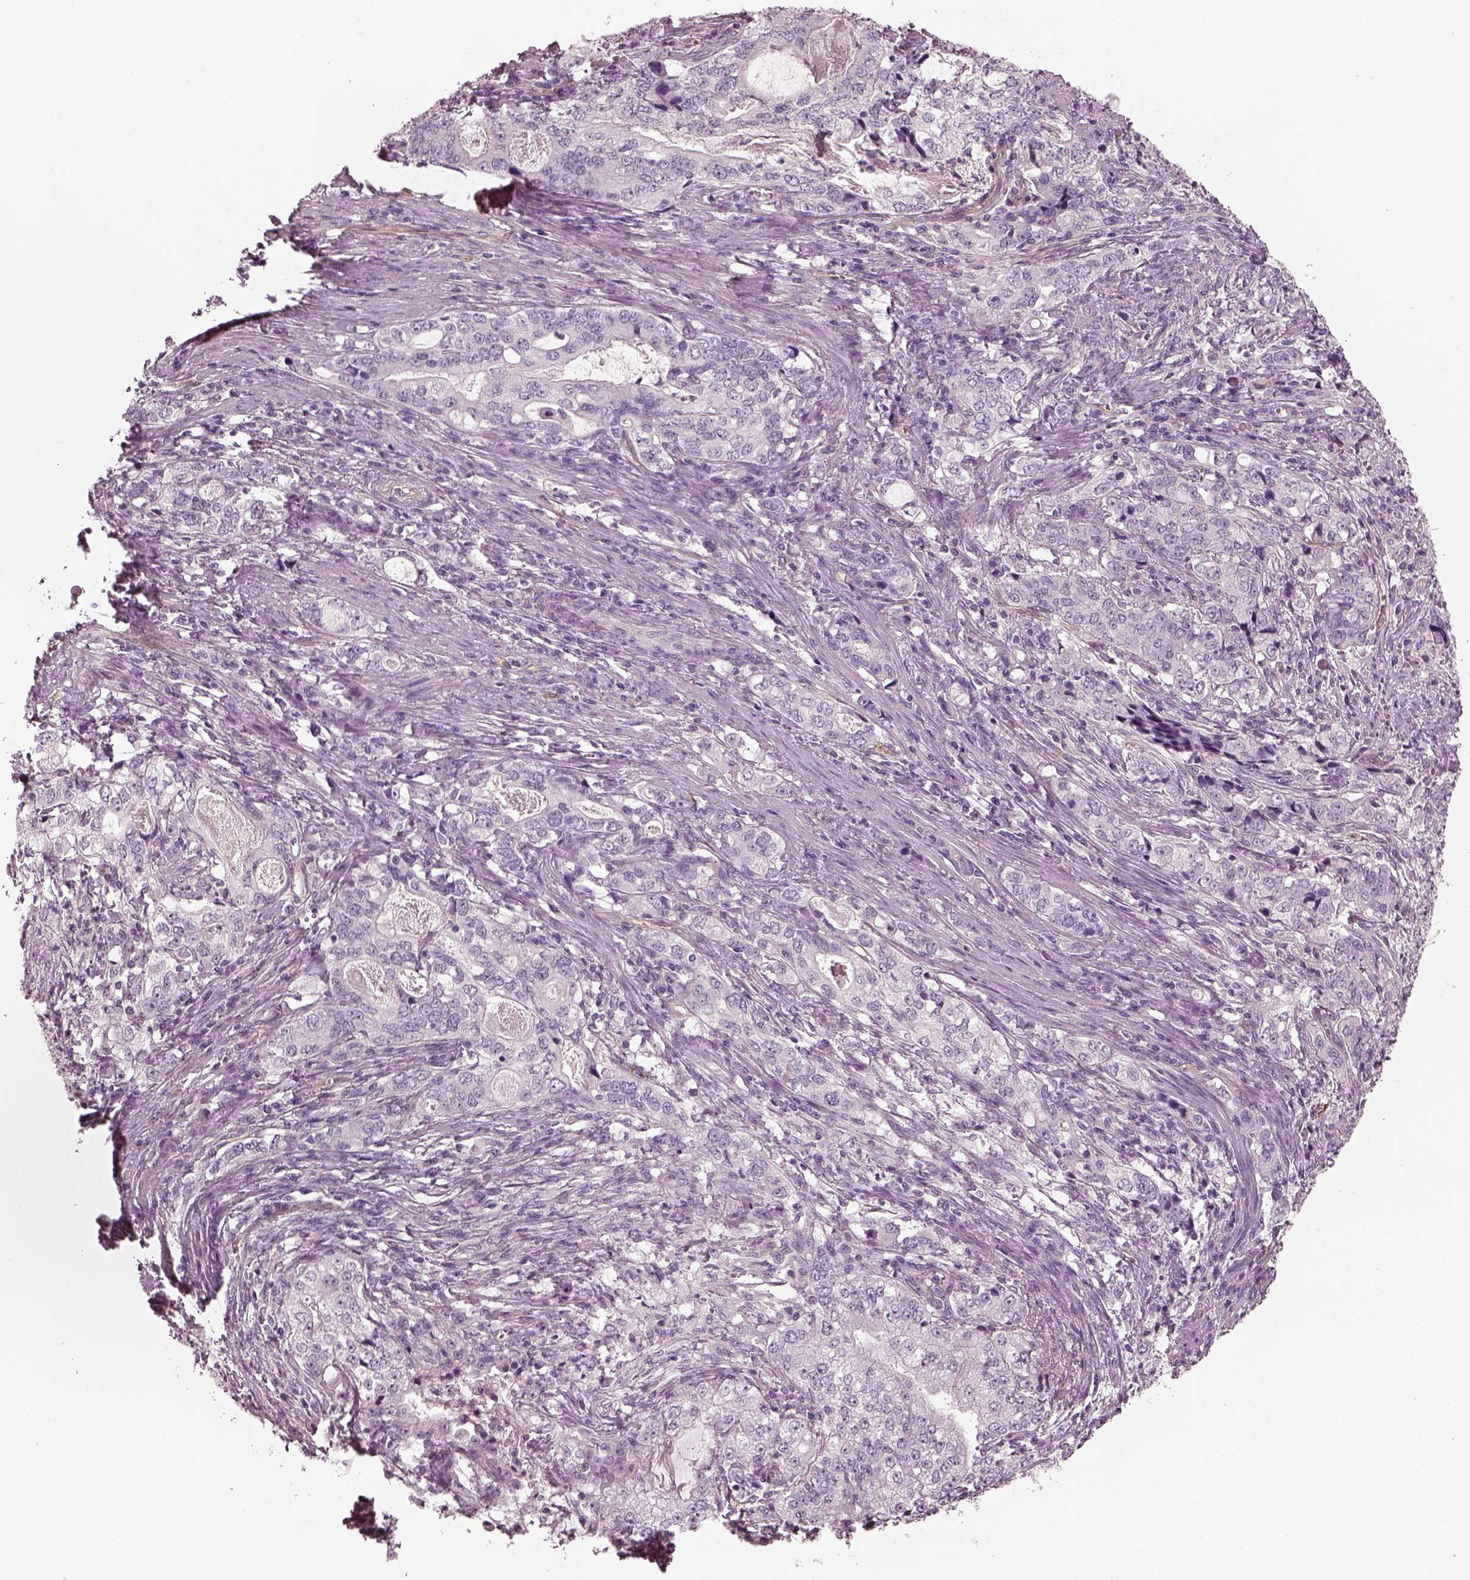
{"staining": {"intensity": "negative", "quantity": "none", "location": "none"}, "tissue": "stomach cancer", "cell_type": "Tumor cells", "image_type": "cancer", "snomed": [{"axis": "morphology", "description": "Adenocarcinoma, NOS"}, {"axis": "topography", "description": "Stomach, lower"}], "caption": "Stomach cancer stained for a protein using immunohistochemistry (IHC) displays no positivity tumor cells.", "gene": "EIF4E1B", "patient": {"sex": "female", "age": 72}}